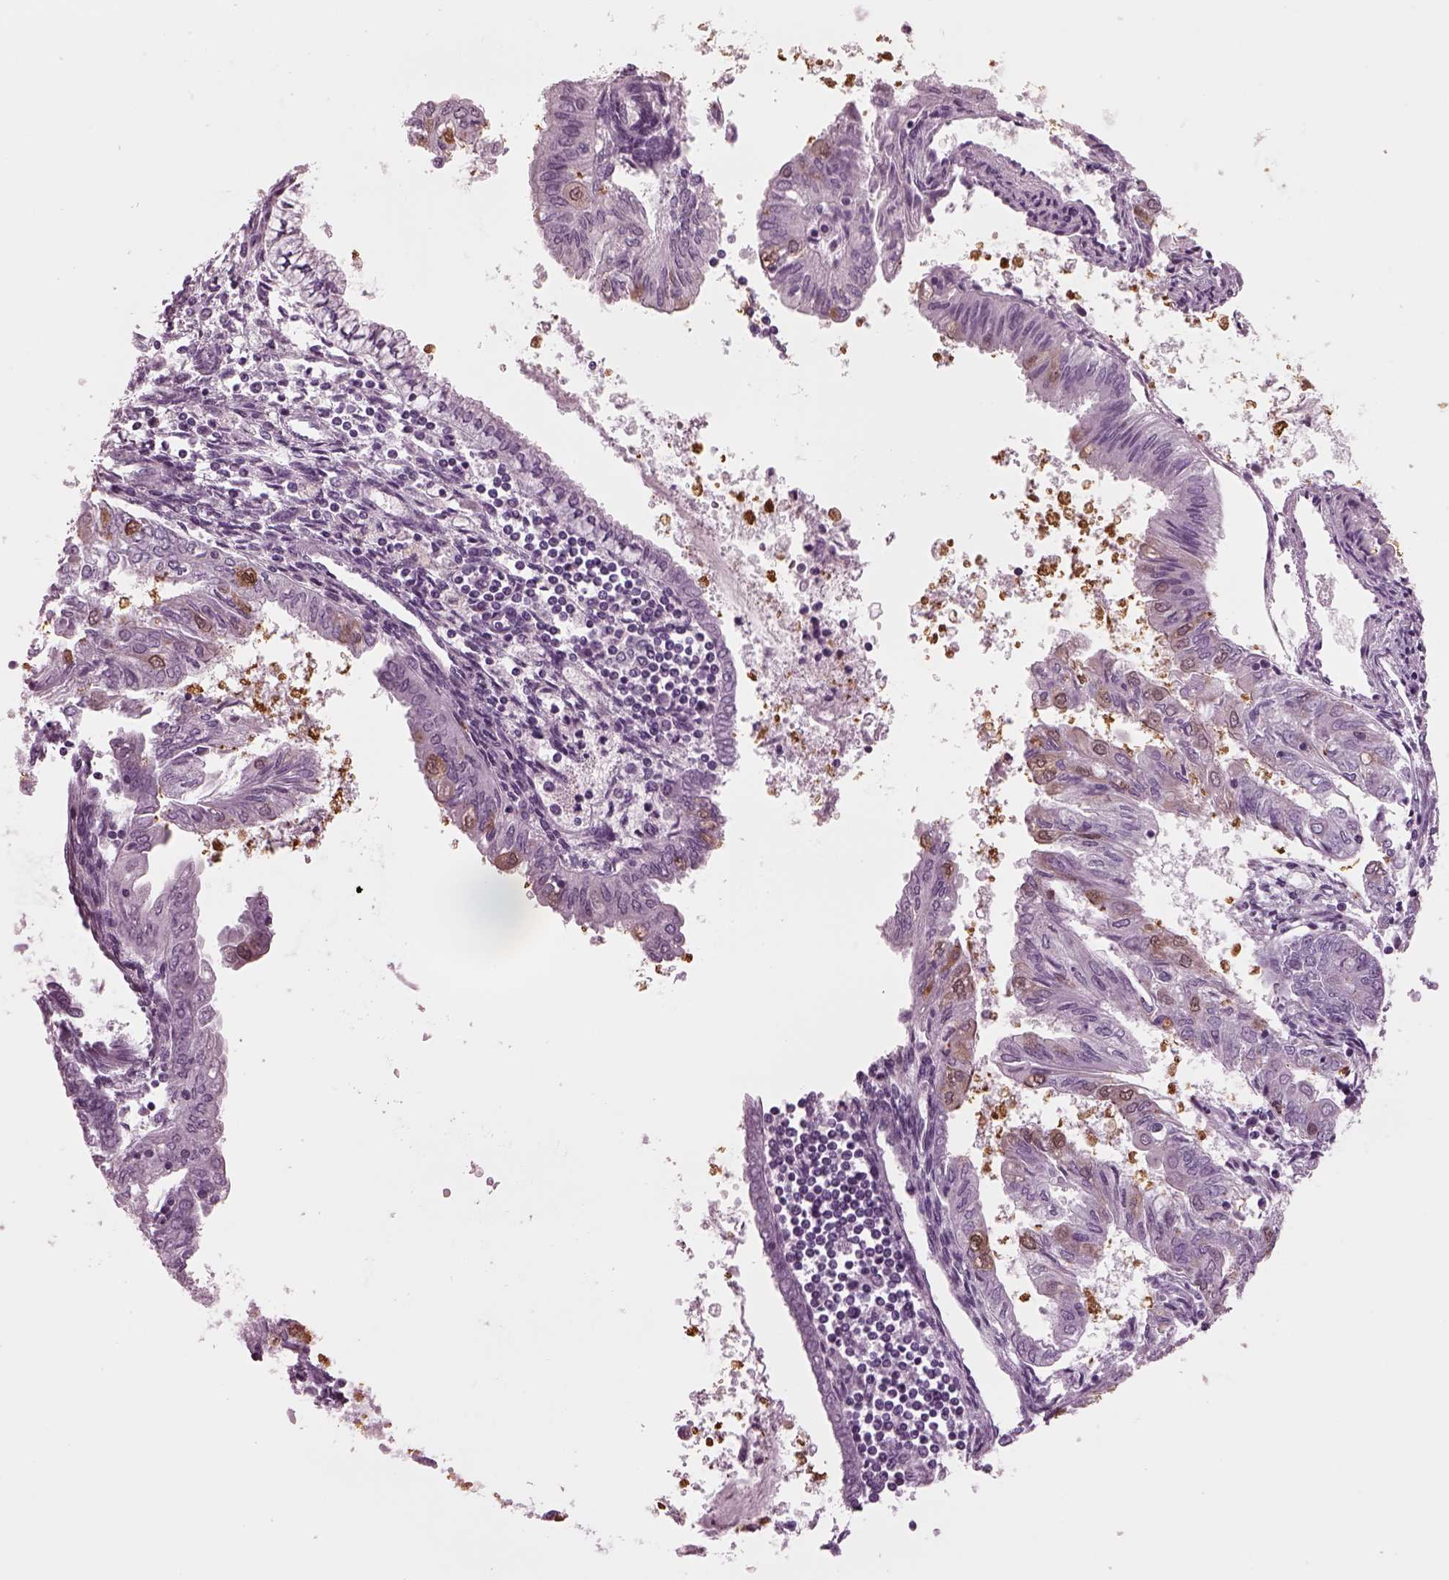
{"staining": {"intensity": "moderate", "quantity": "<25%", "location": "cytoplasmic/membranous,nuclear"}, "tissue": "endometrial cancer", "cell_type": "Tumor cells", "image_type": "cancer", "snomed": [{"axis": "morphology", "description": "Adenocarcinoma, NOS"}, {"axis": "topography", "description": "Endometrium"}], "caption": "Immunohistochemical staining of human adenocarcinoma (endometrial) exhibits low levels of moderate cytoplasmic/membranous and nuclear protein expression in approximately <25% of tumor cells. (Brightfield microscopy of DAB IHC at high magnification).", "gene": "TPPP2", "patient": {"sex": "female", "age": 68}}